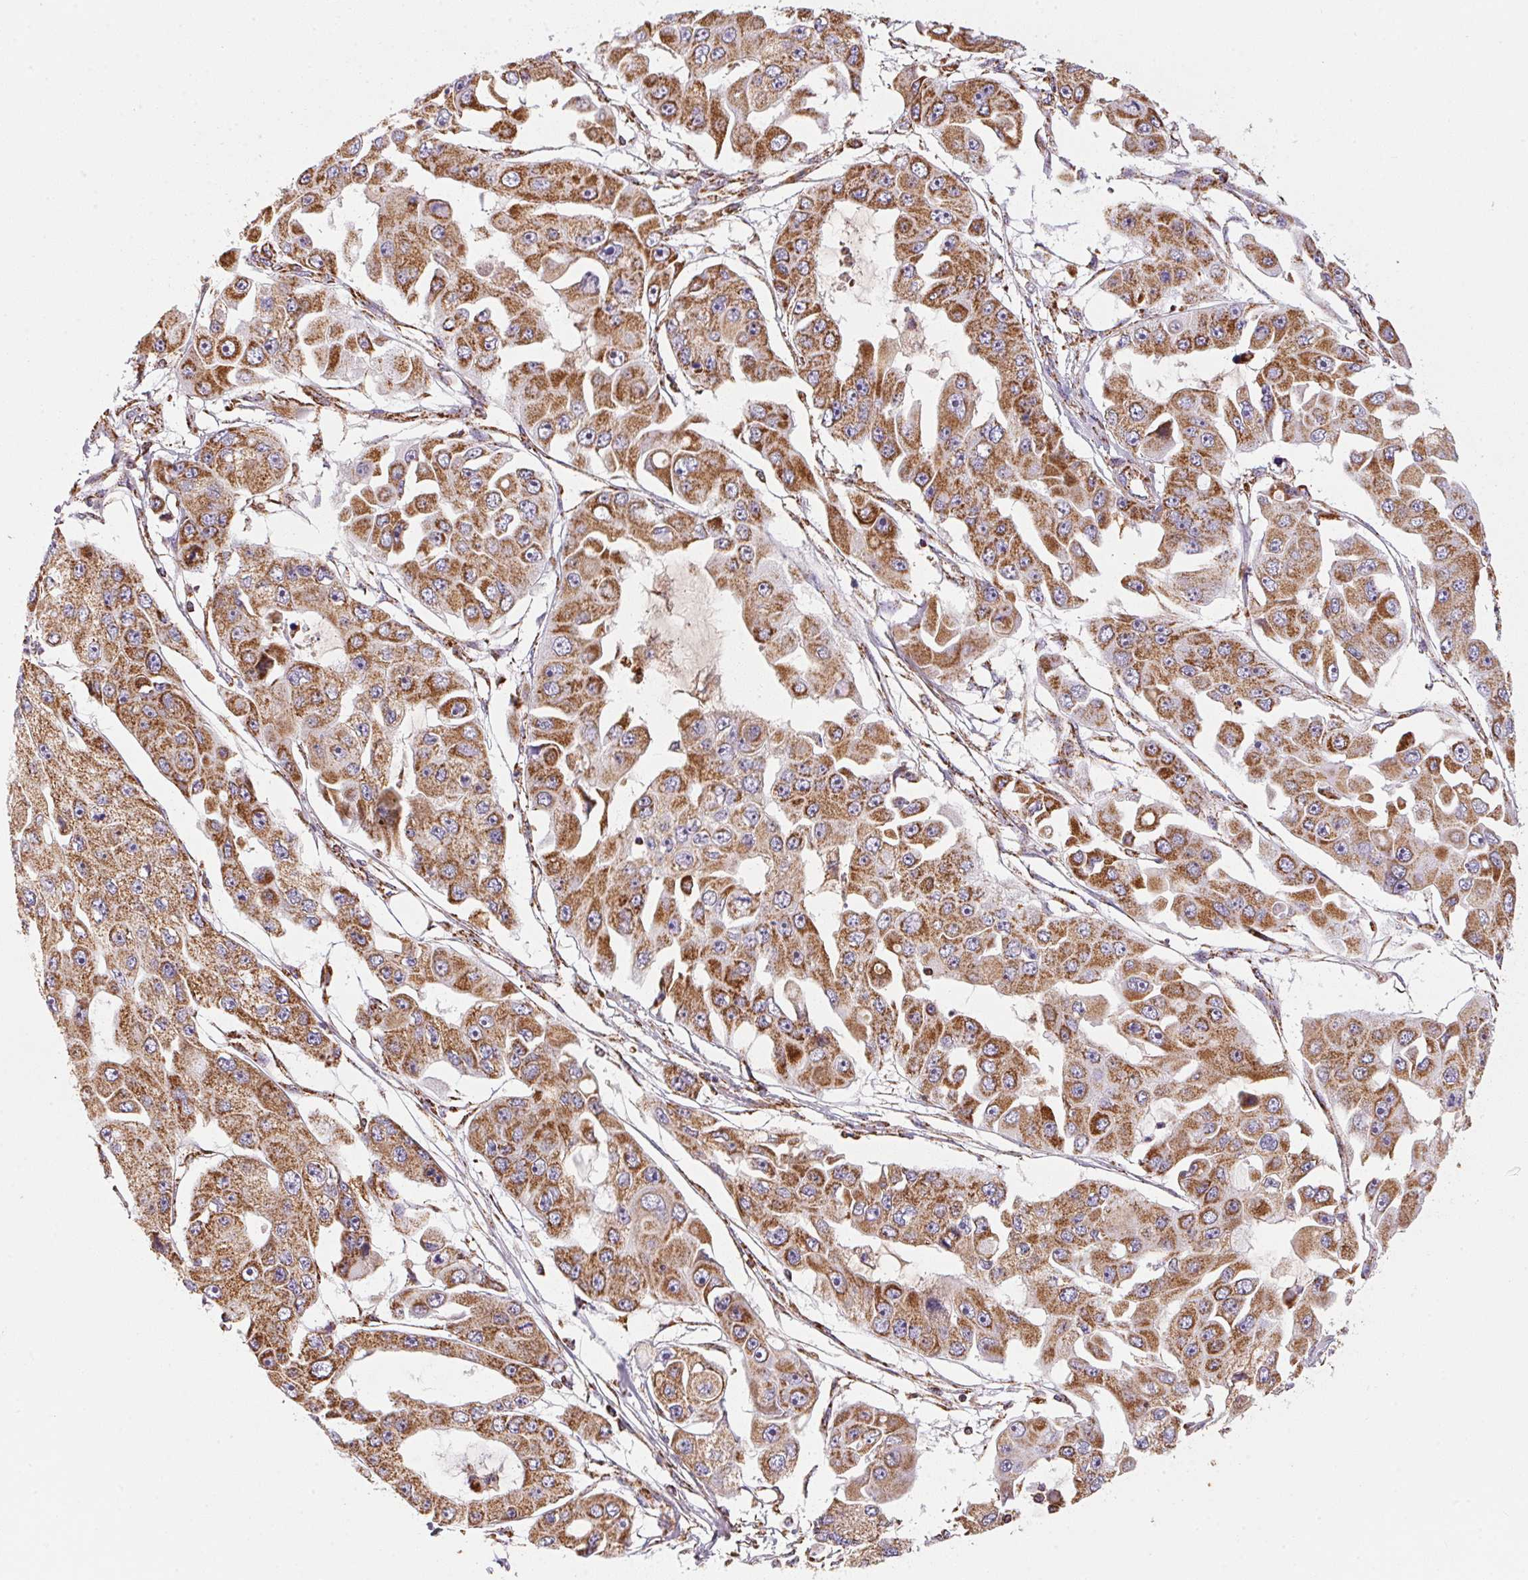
{"staining": {"intensity": "strong", "quantity": ">75%", "location": "cytoplasmic/membranous"}, "tissue": "ovarian cancer", "cell_type": "Tumor cells", "image_type": "cancer", "snomed": [{"axis": "morphology", "description": "Cystadenocarcinoma, serous, NOS"}, {"axis": "topography", "description": "Ovary"}], "caption": "Protein positivity by immunohistochemistry (IHC) displays strong cytoplasmic/membranous staining in approximately >75% of tumor cells in ovarian serous cystadenocarcinoma.", "gene": "NDUFS2", "patient": {"sex": "female", "age": 56}}